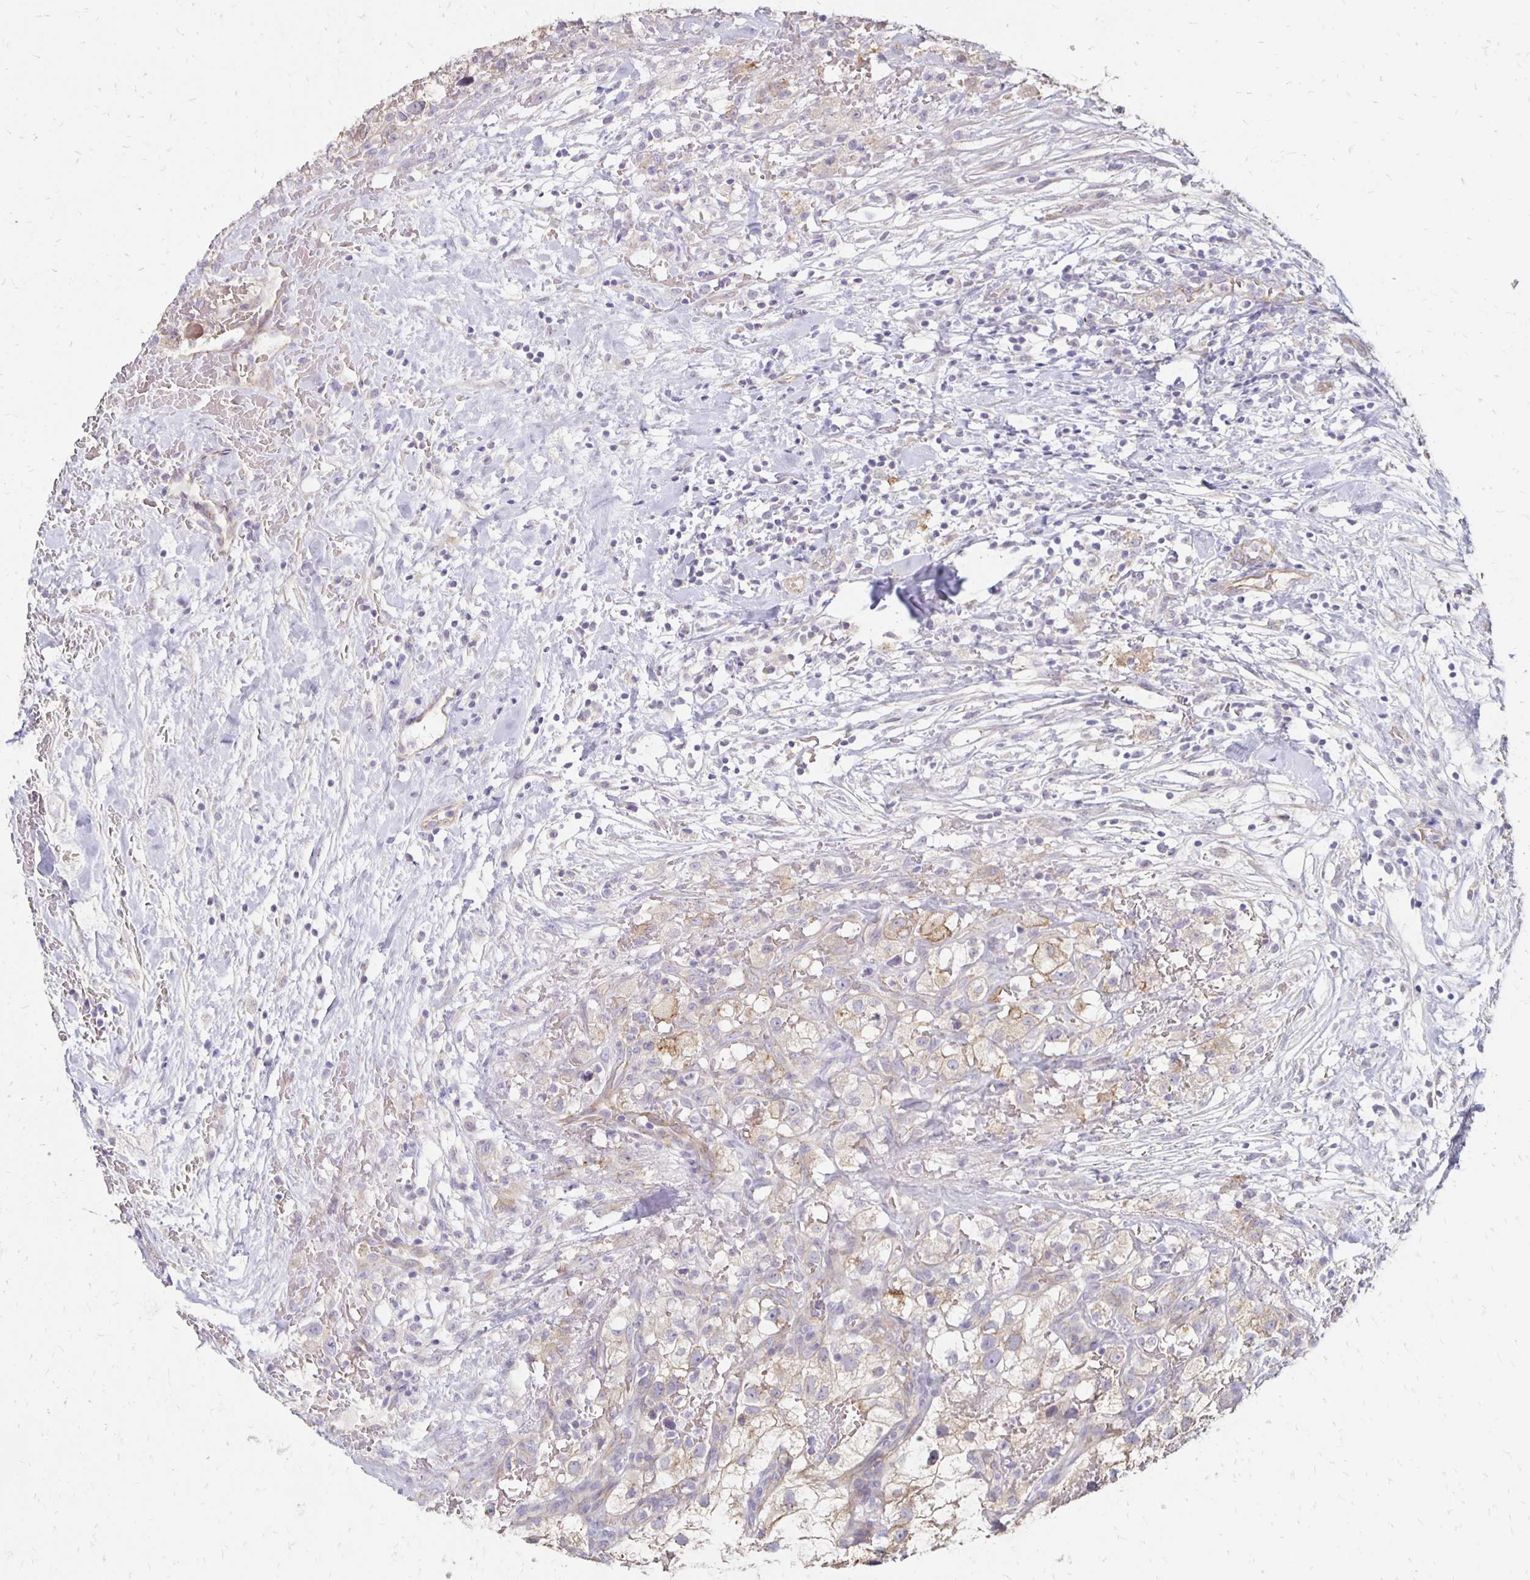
{"staining": {"intensity": "weak", "quantity": "25%-75%", "location": "cytoplasmic/membranous"}, "tissue": "renal cancer", "cell_type": "Tumor cells", "image_type": "cancer", "snomed": [{"axis": "morphology", "description": "Adenocarcinoma, NOS"}, {"axis": "topography", "description": "Kidney"}], "caption": "A brown stain labels weak cytoplasmic/membranous positivity of a protein in human renal cancer tumor cells.", "gene": "KATNBL1", "patient": {"sex": "male", "age": 59}}